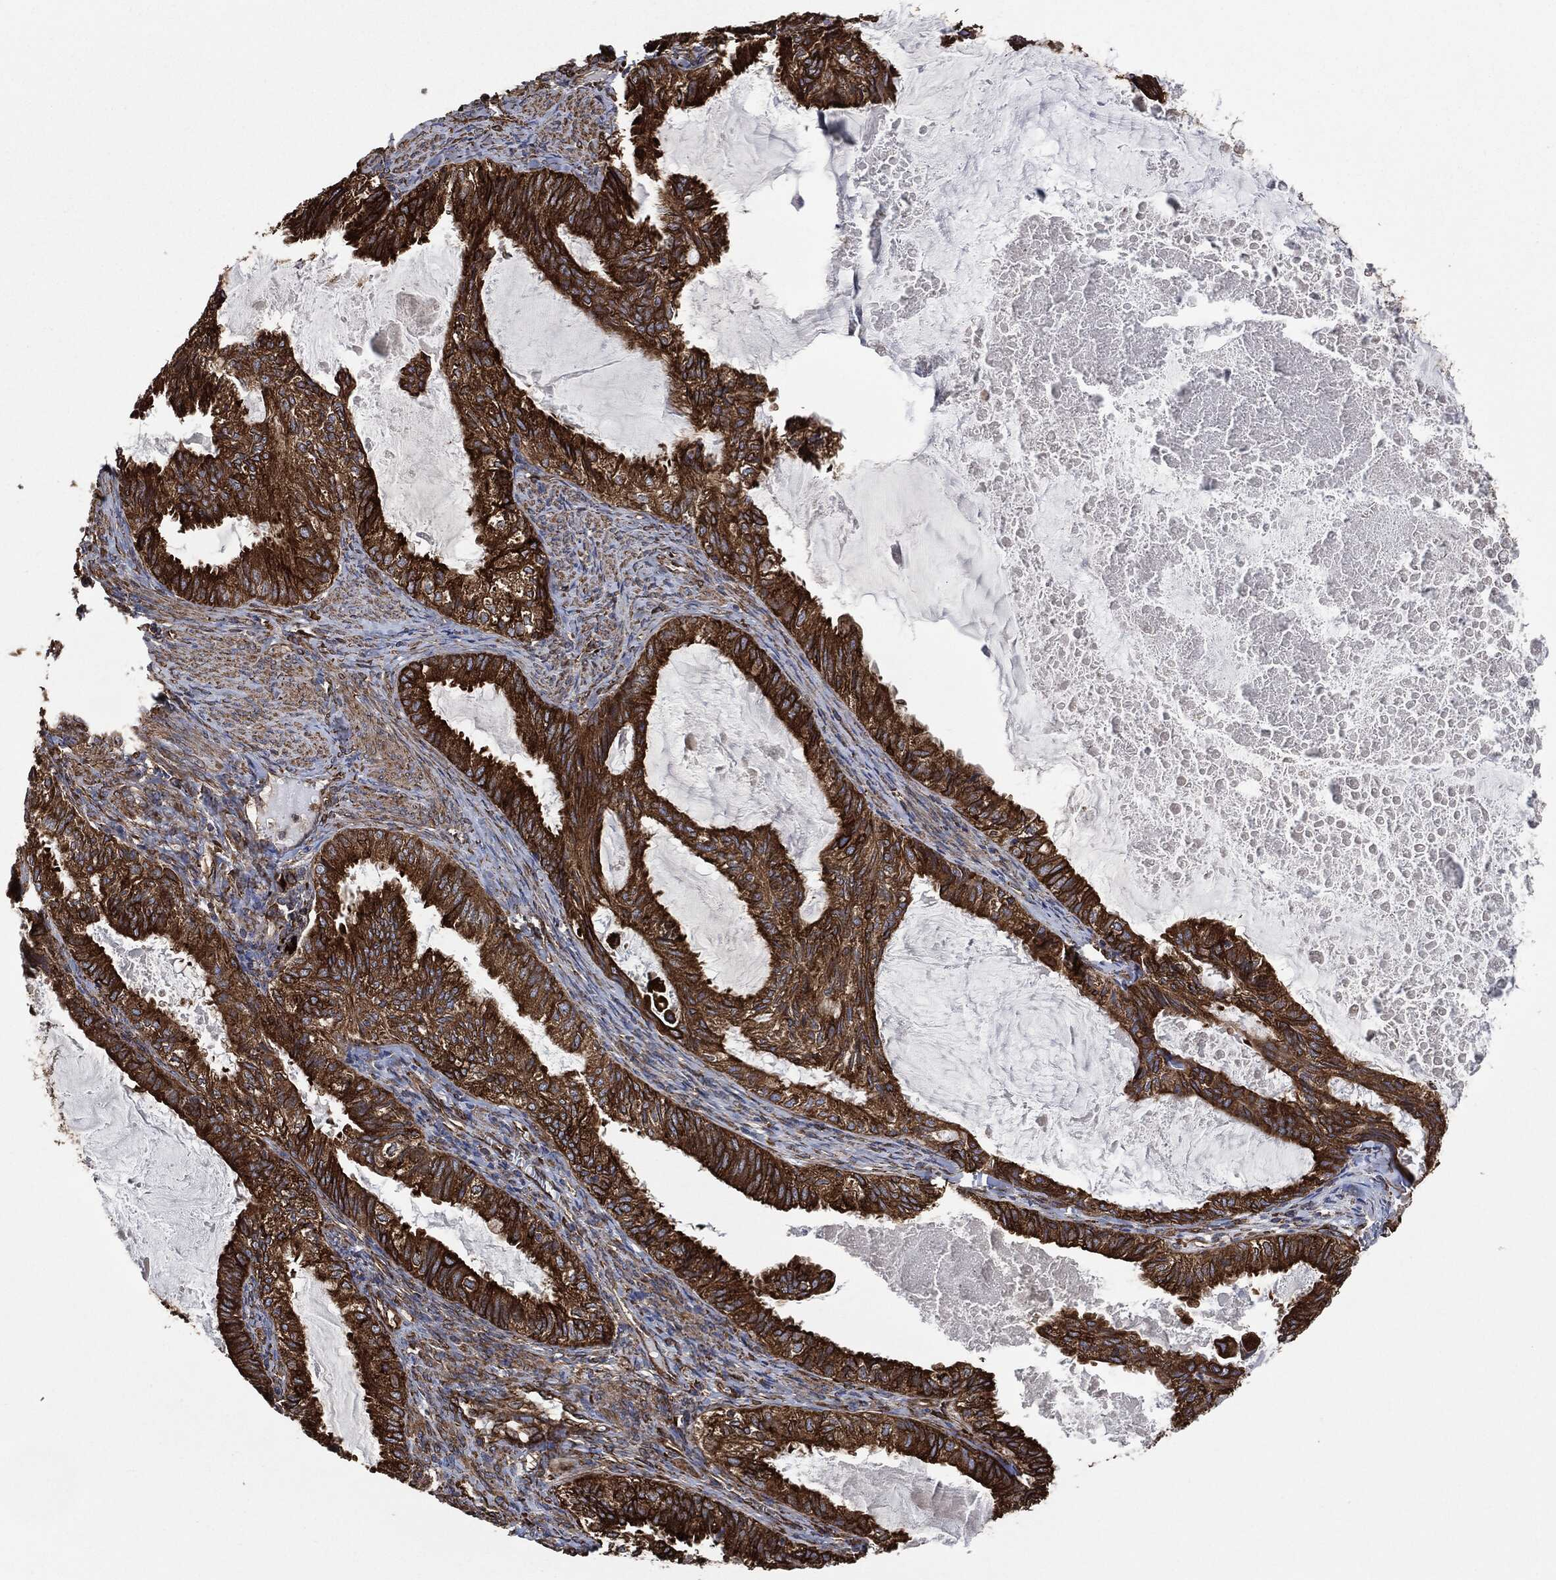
{"staining": {"intensity": "strong", "quantity": ">75%", "location": "cytoplasmic/membranous"}, "tissue": "endometrial cancer", "cell_type": "Tumor cells", "image_type": "cancer", "snomed": [{"axis": "morphology", "description": "Adenocarcinoma, NOS"}, {"axis": "topography", "description": "Endometrium"}], "caption": "Protein staining of endometrial cancer (adenocarcinoma) tissue shows strong cytoplasmic/membranous positivity in about >75% of tumor cells.", "gene": "AMFR", "patient": {"sex": "female", "age": 86}}